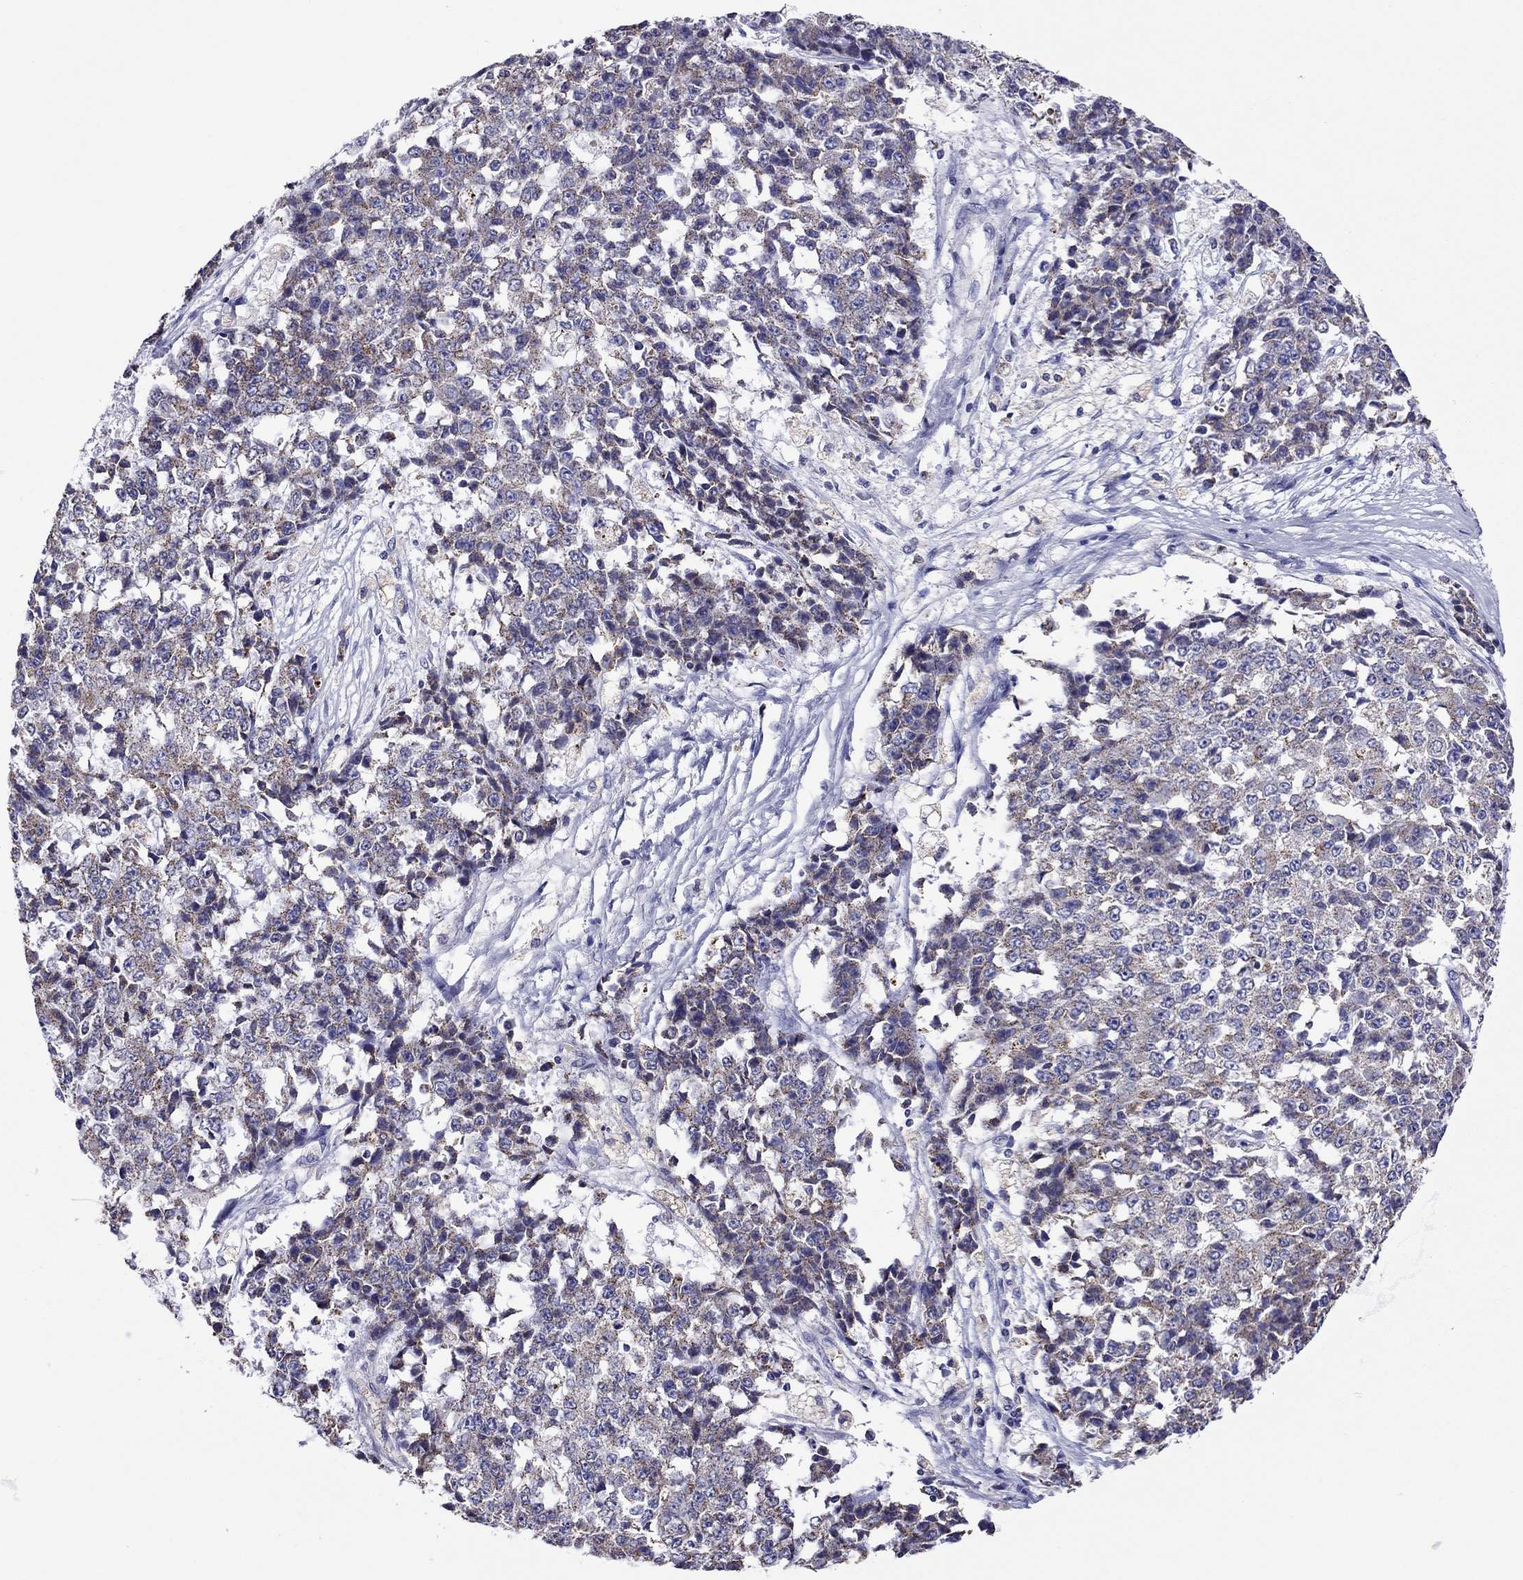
{"staining": {"intensity": "weak", "quantity": "25%-75%", "location": "cytoplasmic/membranous"}, "tissue": "ovarian cancer", "cell_type": "Tumor cells", "image_type": "cancer", "snomed": [{"axis": "morphology", "description": "Carcinoma, endometroid"}, {"axis": "topography", "description": "Ovary"}], "caption": "About 25%-75% of tumor cells in ovarian endometroid carcinoma exhibit weak cytoplasmic/membranous protein expression as visualized by brown immunohistochemical staining.", "gene": "SCG2", "patient": {"sex": "female", "age": 42}}